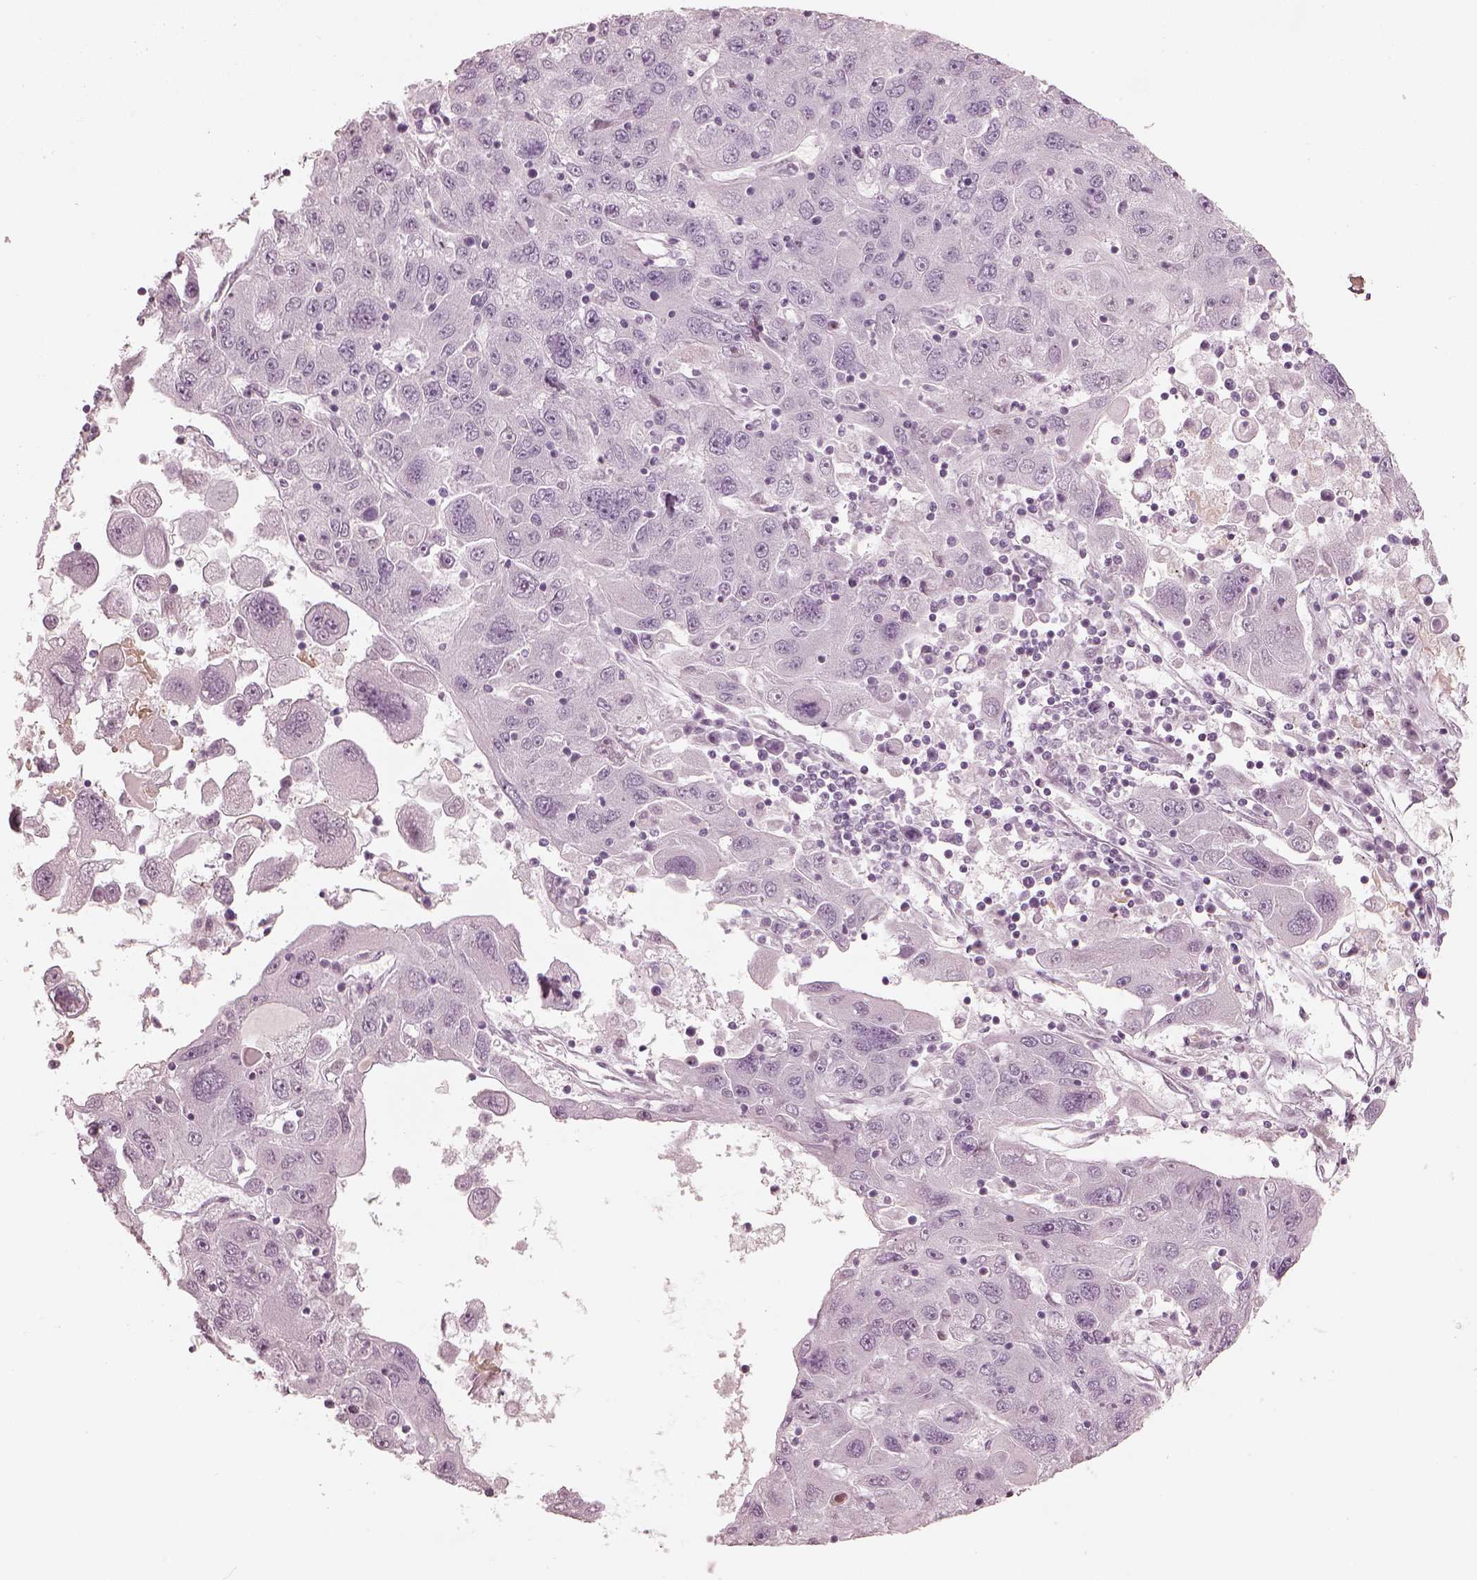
{"staining": {"intensity": "negative", "quantity": "none", "location": "none"}, "tissue": "stomach cancer", "cell_type": "Tumor cells", "image_type": "cancer", "snomed": [{"axis": "morphology", "description": "Adenocarcinoma, NOS"}, {"axis": "topography", "description": "Stomach"}], "caption": "There is no significant staining in tumor cells of stomach cancer.", "gene": "RSPH9", "patient": {"sex": "male", "age": 56}}